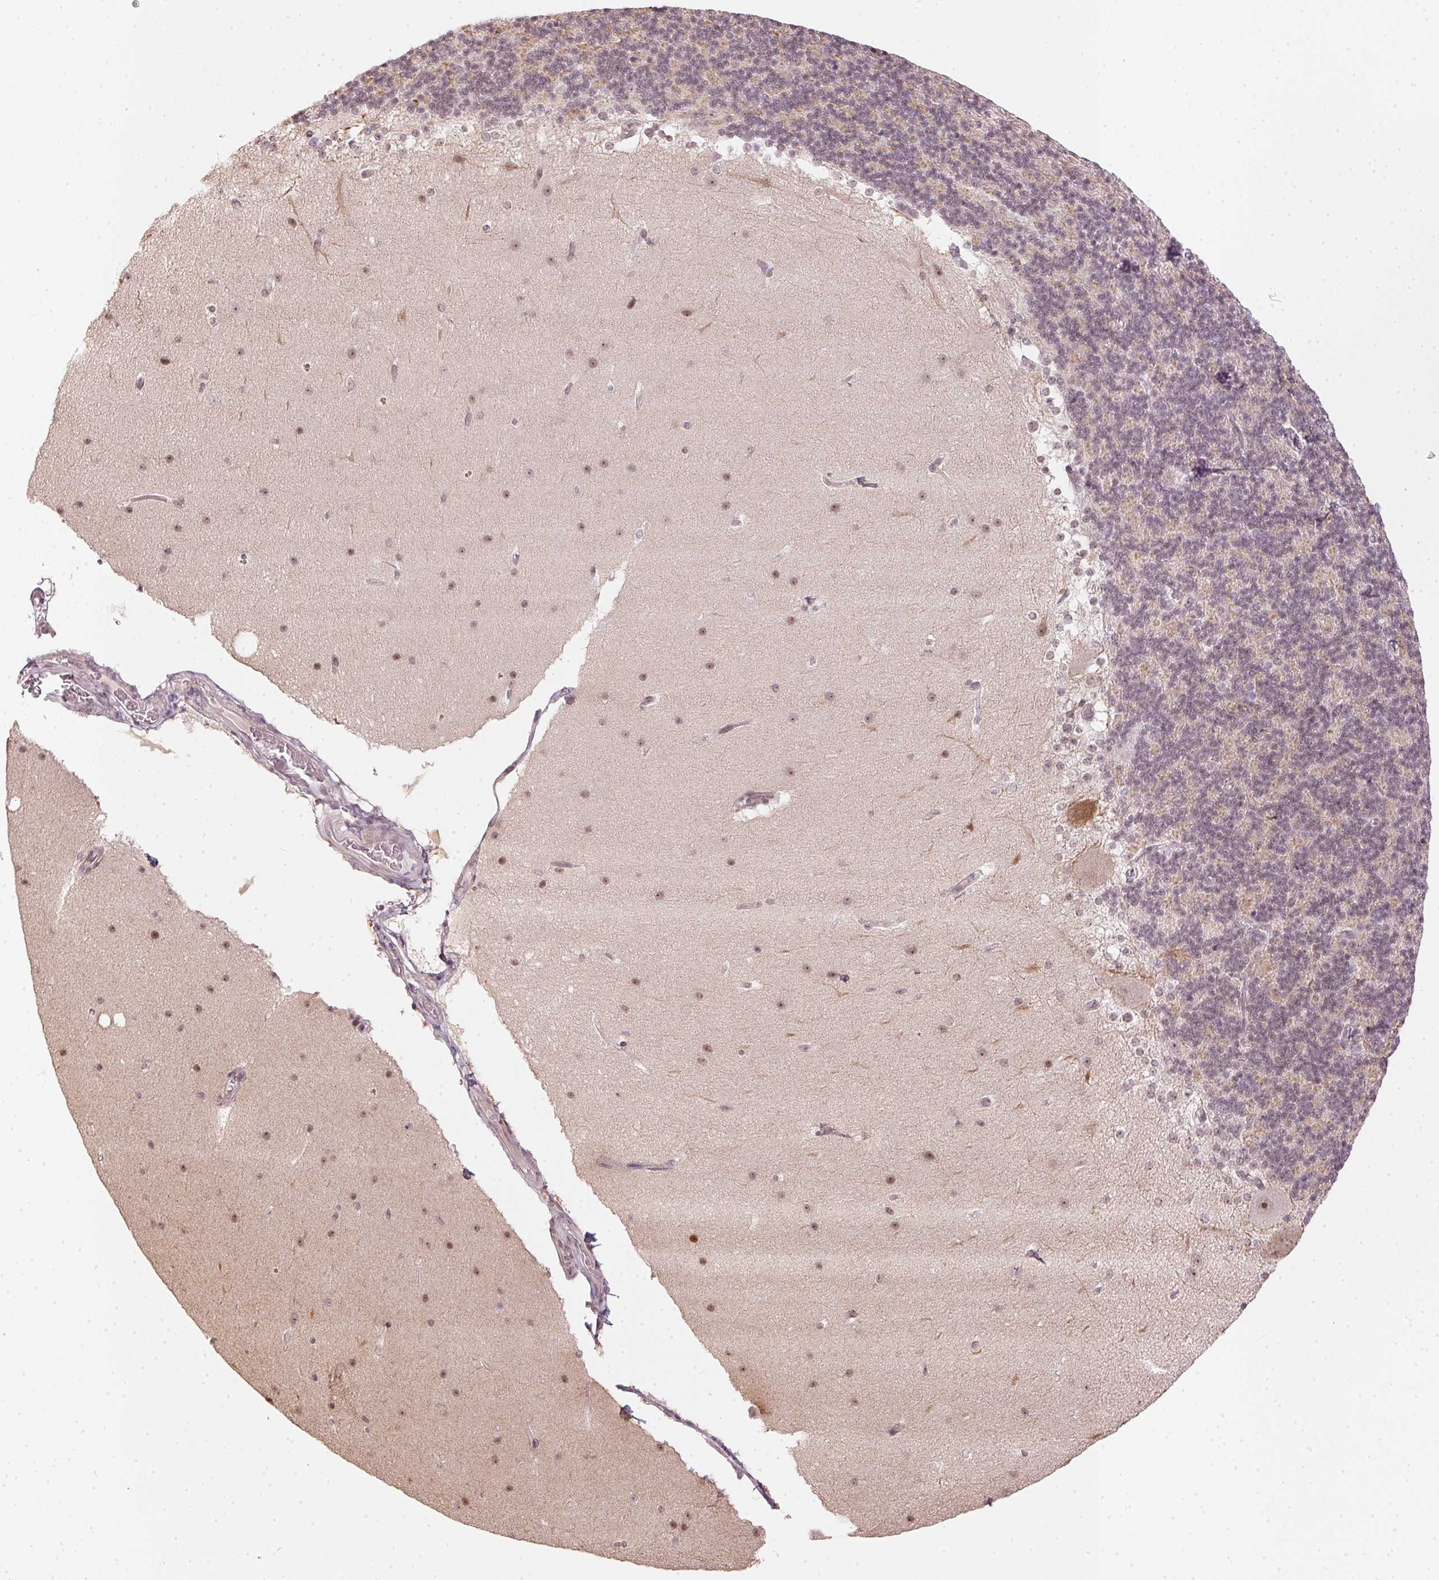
{"staining": {"intensity": "weak", "quantity": "25%-75%", "location": "nuclear"}, "tissue": "cerebellum", "cell_type": "Cells in granular layer", "image_type": "normal", "snomed": [{"axis": "morphology", "description": "Normal tissue, NOS"}, {"axis": "topography", "description": "Cerebellum"}], "caption": "Cells in granular layer demonstrate weak nuclear positivity in about 25%-75% of cells in normal cerebellum. (Stains: DAB in brown, nuclei in blue, Microscopy: brightfield microscopy at high magnification).", "gene": "KAT6A", "patient": {"sex": "female", "age": 19}}